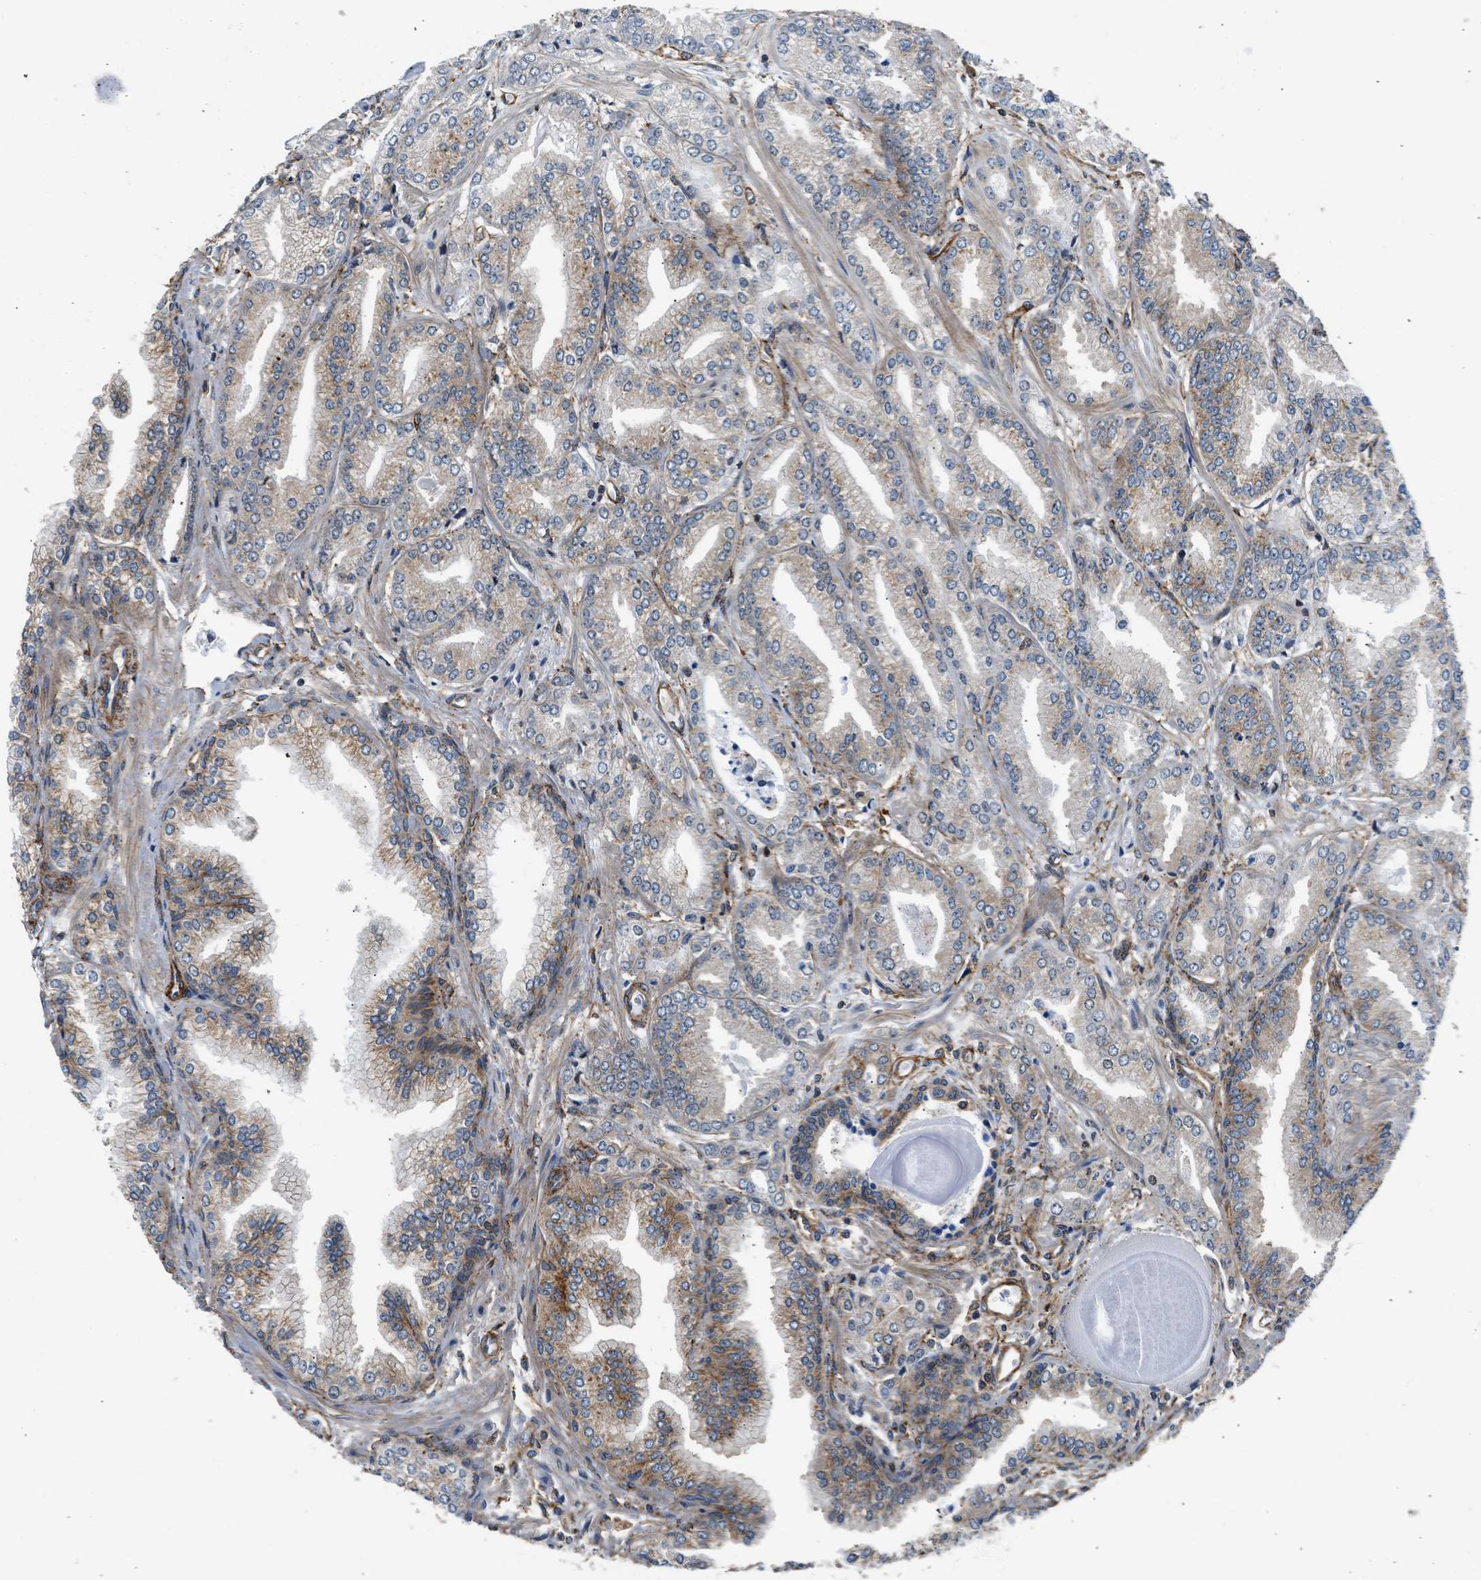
{"staining": {"intensity": "moderate", "quantity": "25%-75%", "location": "cytoplasmic/membranous"}, "tissue": "prostate cancer", "cell_type": "Tumor cells", "image_type": "cancer", "snomed": [{"axis": "morphology", "description": "Adenocarcinoma, Low grade"}, {"axis": "topography", "description": "Prostate"}], "caption": "Brown immunohistochemical staining in low-grade adenocarcinoma (prostate) exhibits moderate cytoplasmic/membranous staining in about 25%-75% of tumor cells.", "gene": "SEPTIN2", "patient": {"sex": "male", "age": 52}}